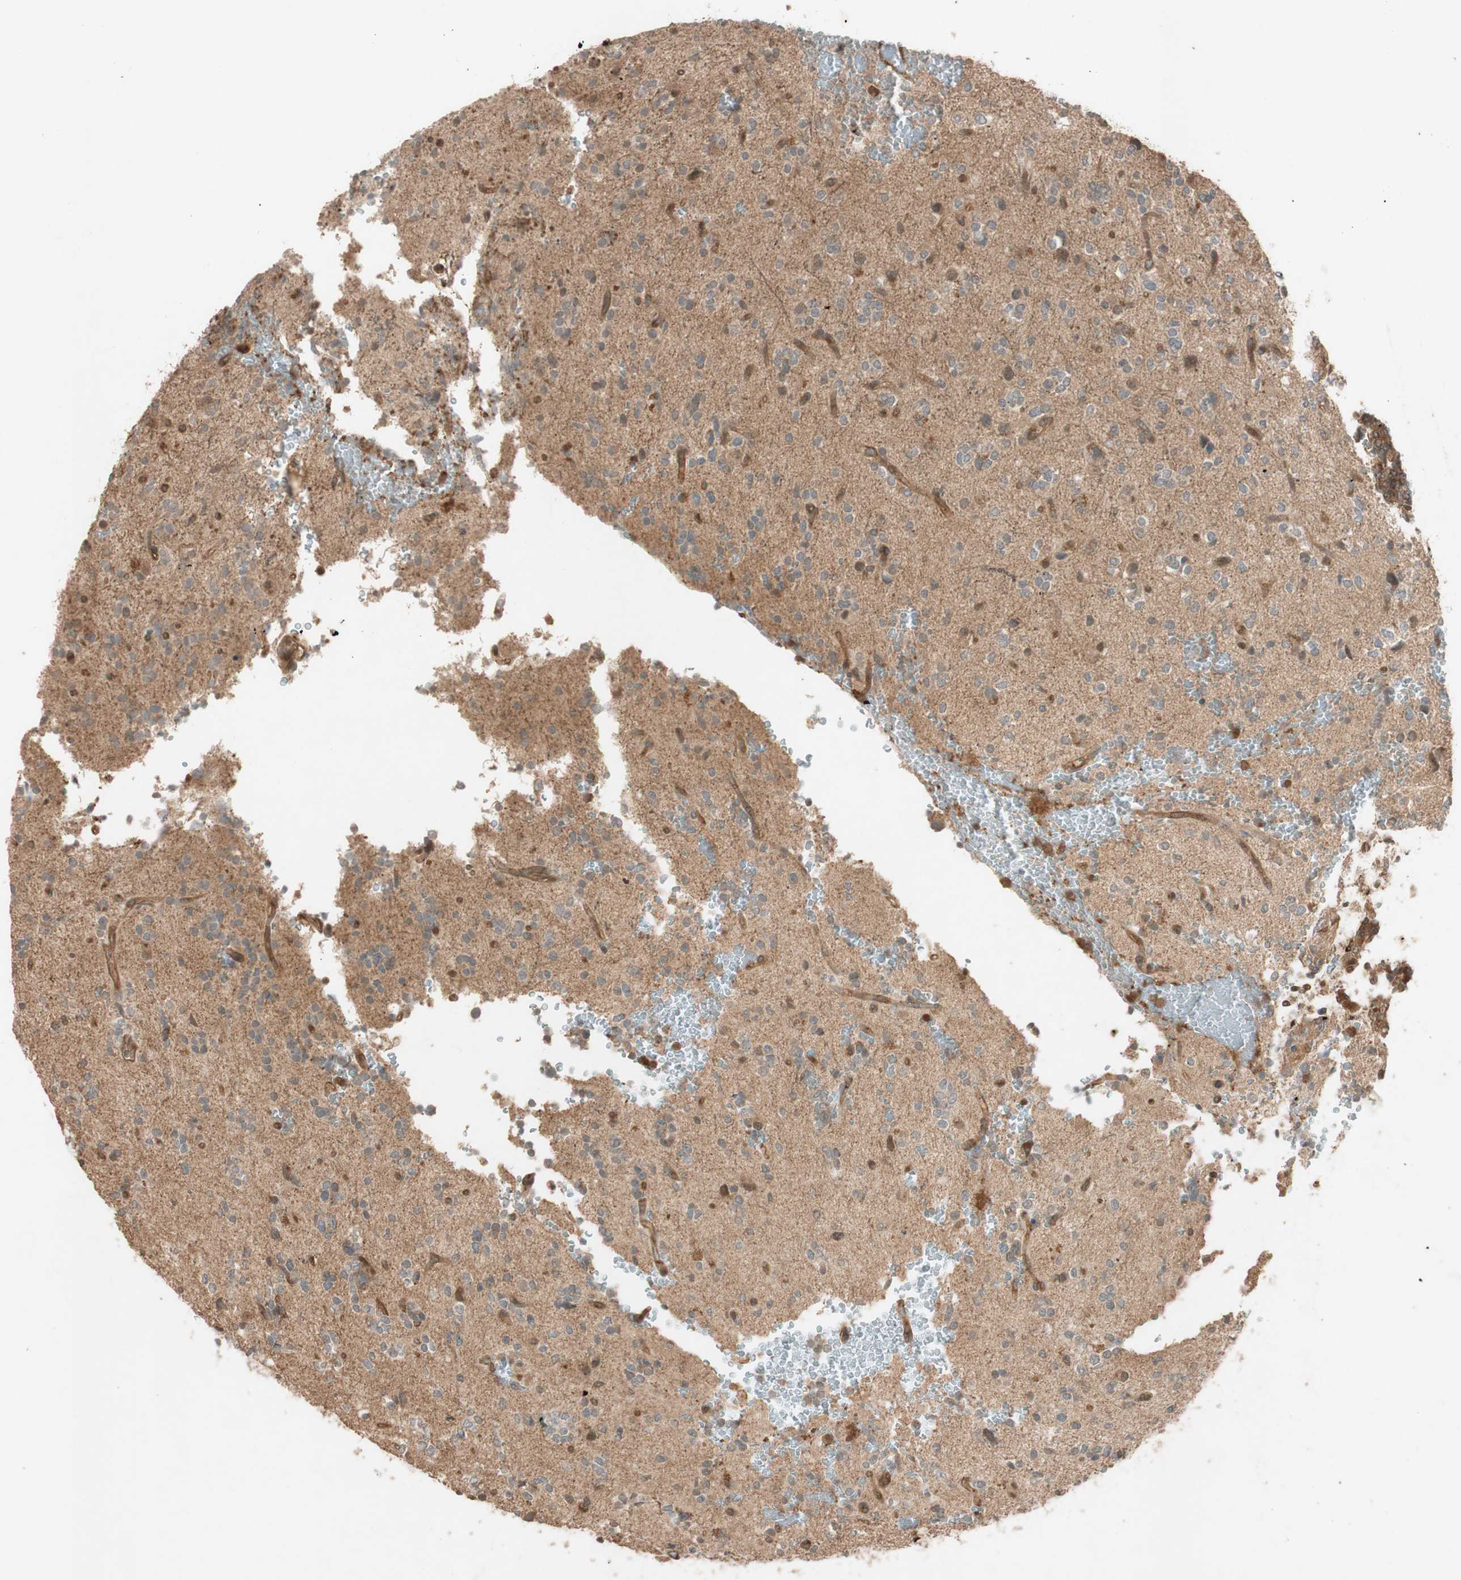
{"staining": {"intensity": "moderate", "quantity": ">75%", "location": "cytoplasmic/membranous,nuclear"}, "tissue": "glioma", "cell_type": "Tumor cells", "image_type": "cancer", "snomed": [{"axis": "morphology", "description": "Glioma, malignant, High grade"}, {"axis": "topography", "description": "Brain"}], "caption": "Immunohistochemical staining of malignant high-grade glioma displays medium levels of moderate cytoplasmic/membranous and nuclear protein positivity in about >75% of tumor cells.", "gene": "EPHA8", "patient": {"sex": "male", "age": 47}}